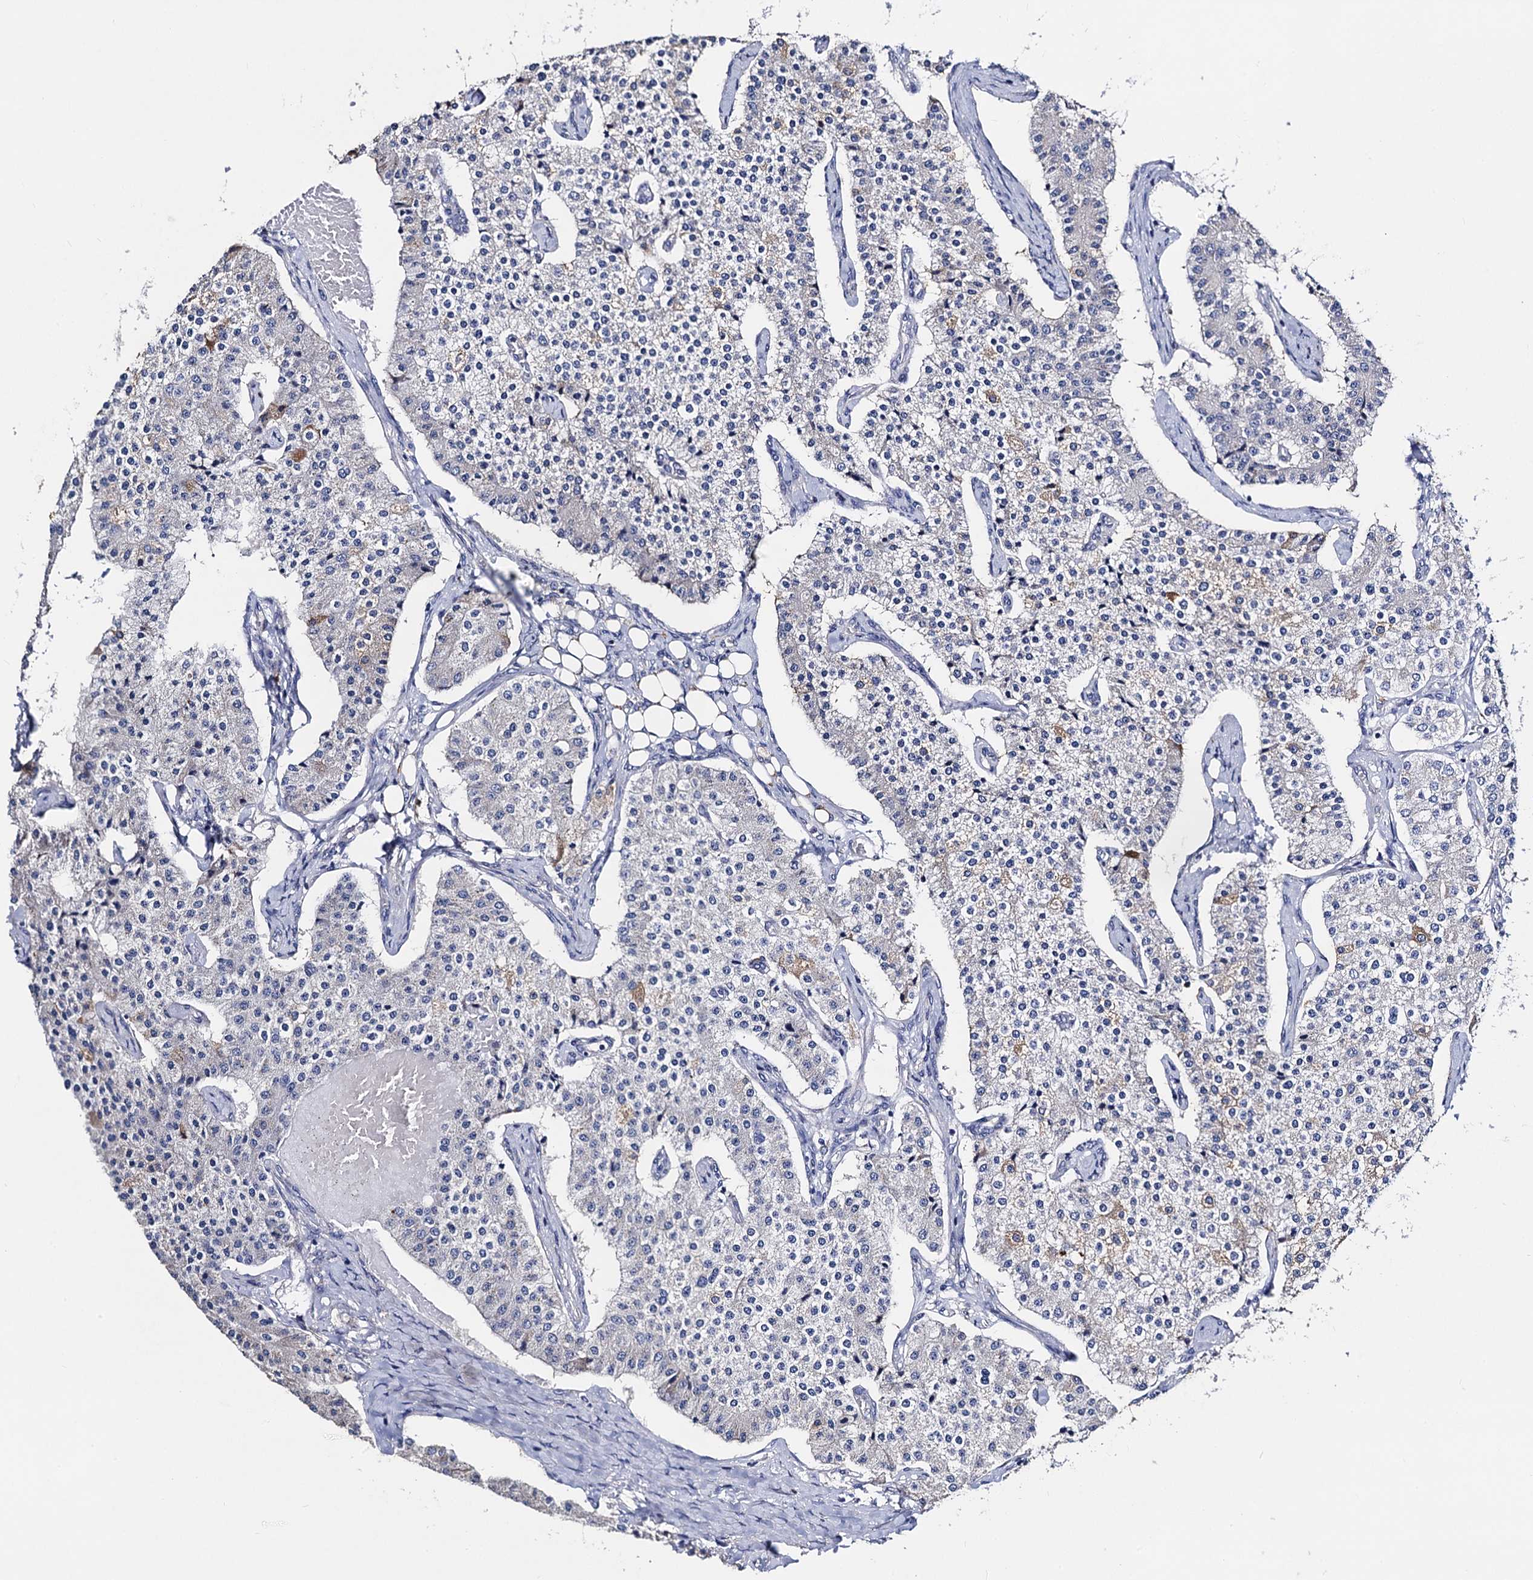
{"staining": {"intensity": "negative", "quantity": "none", "location": "none"}, "tissue": "carcinoid", "cell_type": "Tumor cells", "image_type": "cancer", "snomed": [{"axis": "morphology", "description": "Carcinoid, malignant, NOS"}, {"axis": "topography", "description": "Colon"}], "caption": "Immunohistochemistry image of neoplastic tissue: human carcinoid stained with DAB shows no significant protein staining in tumor cells.", "gene": "FREM3", "patient": {"sex": "female", "age": 52}}